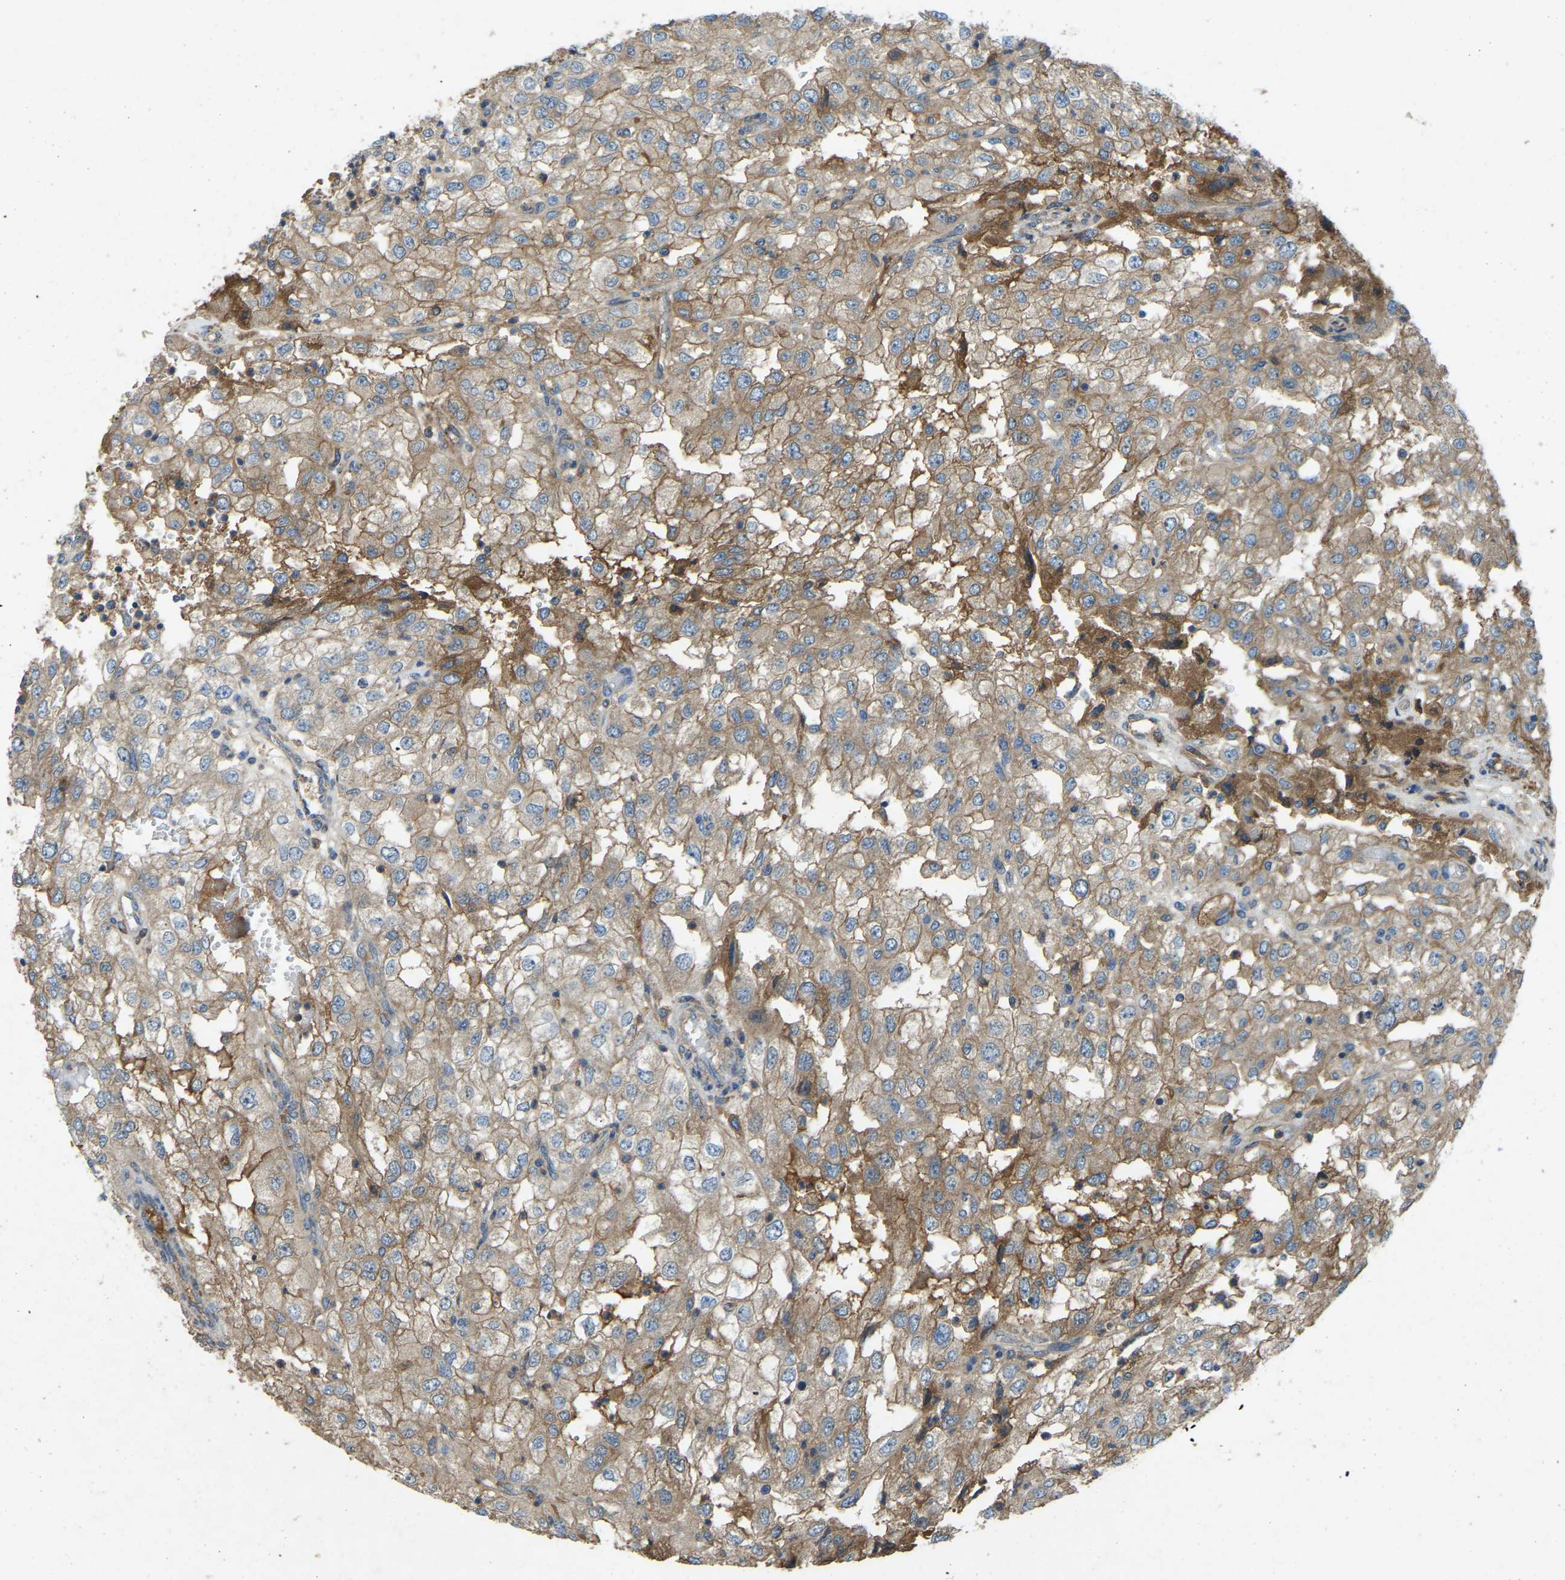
{"staining": {"intensity": "weak", "quantity": ">75%", "location": "cytoplasmic/membranous"}, "tissue": "renal cancer", "cell_type": "Tumor cells", "image_type": "cancer", "snomed": [{"axis": "morphology", "description": "Adenocarcinoma, NOS"}, {"axis": "topography", "description": "Kidney"}], "caption": "A brown stain highlights weak cytoplasmic/membranous staining of a protein in adenocarcinoma (renal) tumor cells. (IHC, brightfield microscopy, high magnification).", "gene": "ATP8B1", "patient": {"sex": "female", "age": 54}}